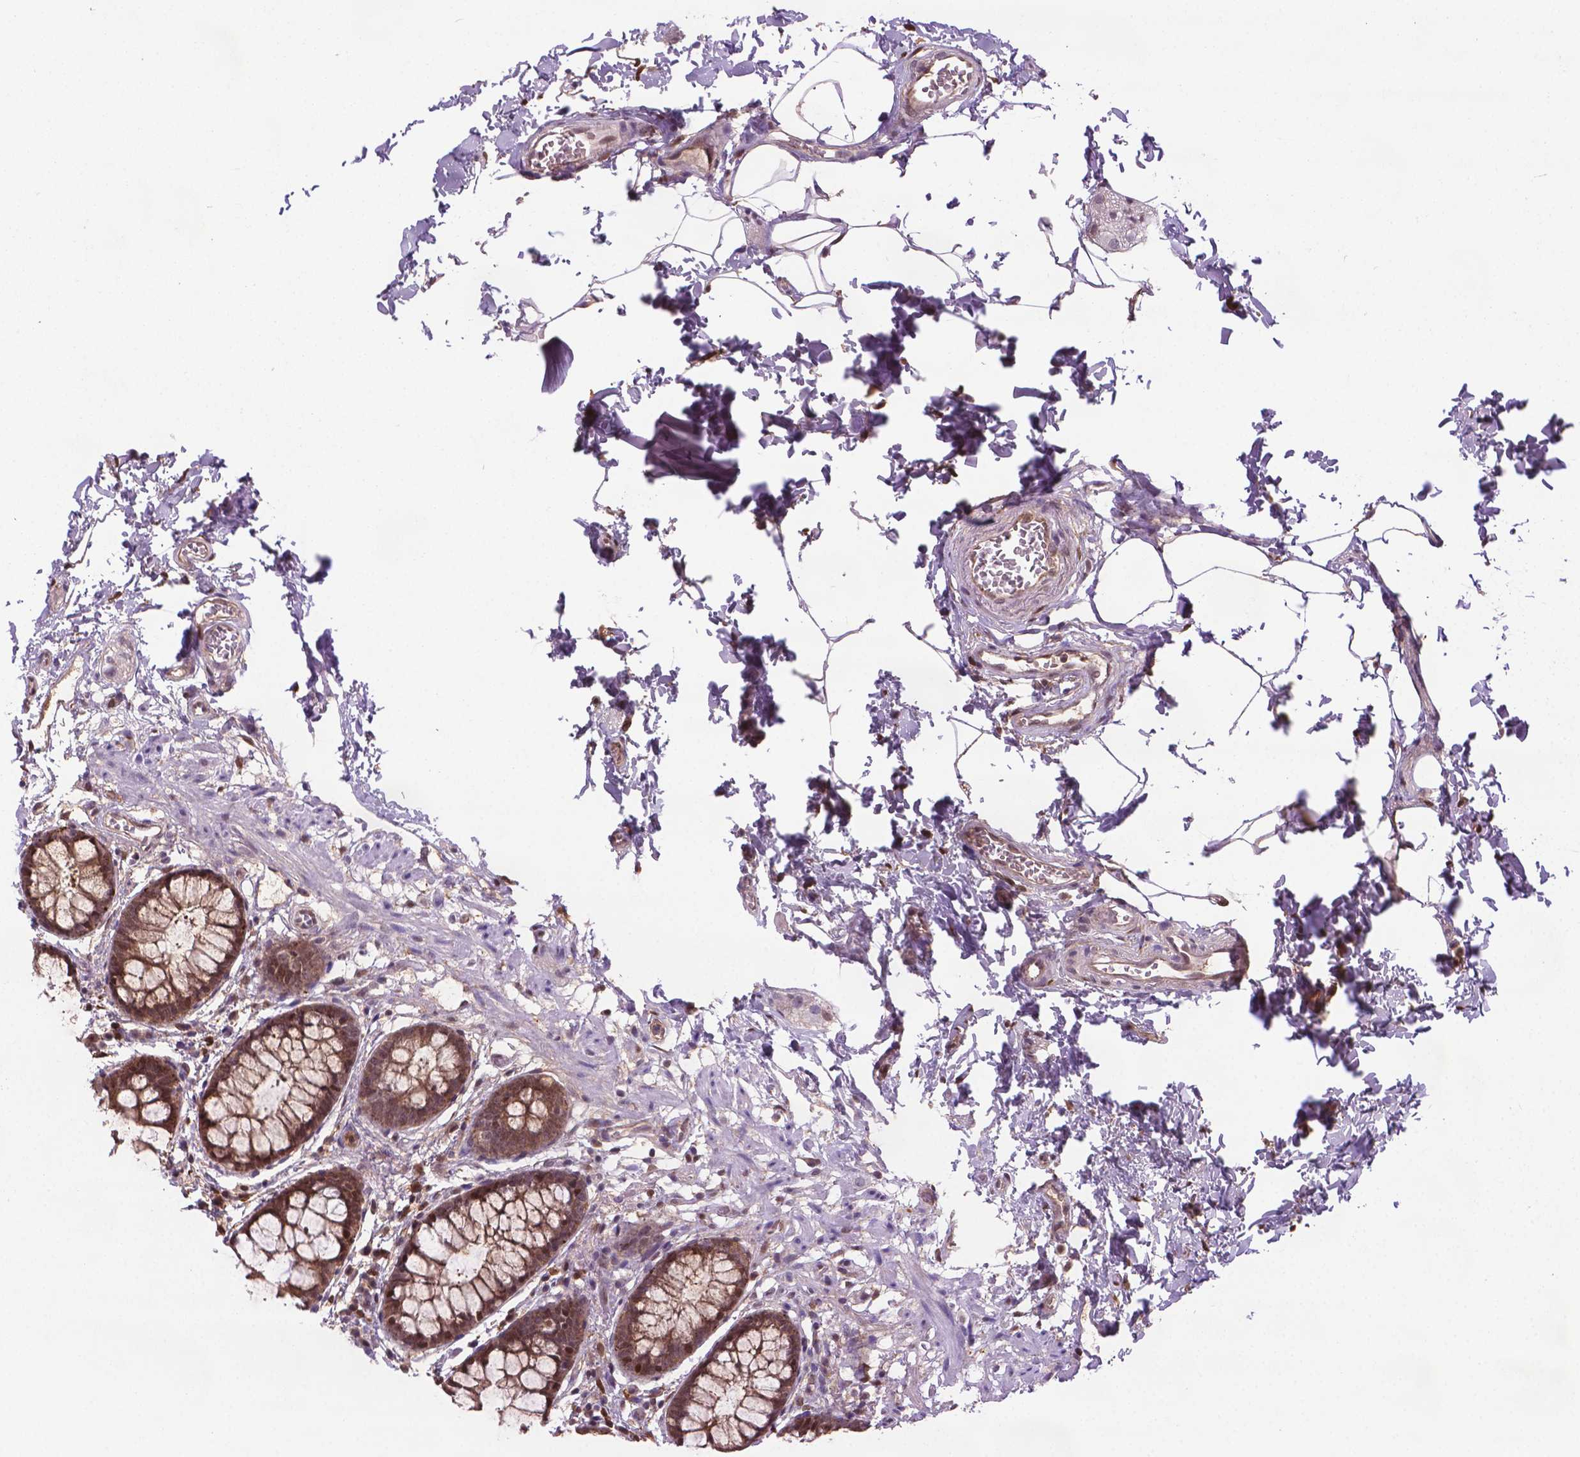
{"staining": {"intensity": "moderate", "quantity": ">75%", "location": "cytoplasmic/membranous,nuclear"}, "tissue": "rectum", "cell_type": "Glandular cells", "image_type": "normal", "snomed": [{"axis": "morphology", "description": "Normal tissue, NOS"}, {"axis": "topography", "description": "Rectum"}], "caption": "DAB immunohistochemical staining of normal human rectum exhibits moderate cytoplasmic/membranous,nuclear protein staining in approximately >75% of glandular cells. Ihc stains the protein in brown and the nuclei are stained blue.", "gene": "PLIN3", "patient": {"sex": "female", "age": 62}}